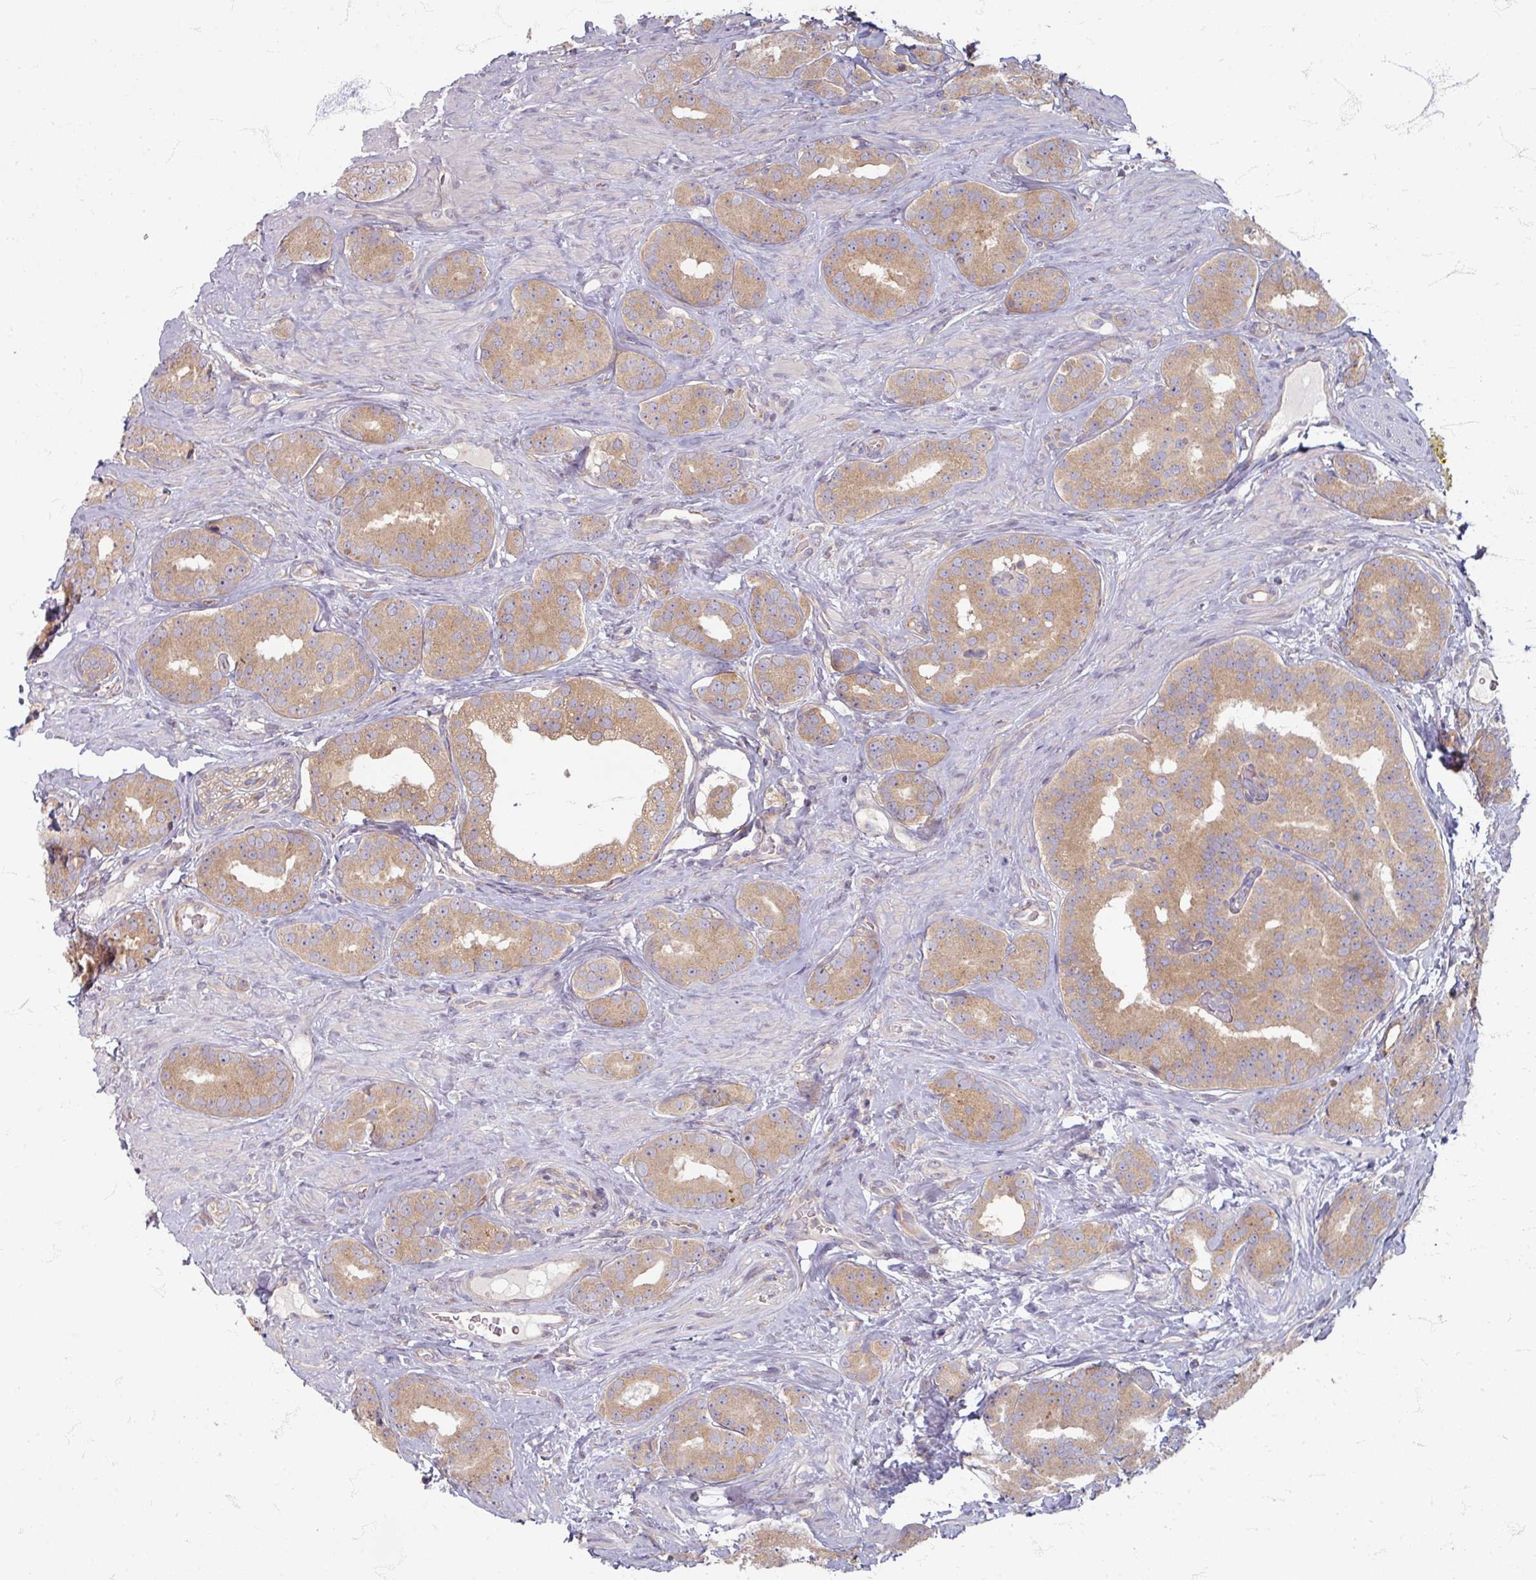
{"staining": {"intensity": "moderate", "quantity": ">75%", "location": "cytoplasmic/membranous"}, "tissue": "prostate cancer", "cell_type": "Tumor cells", "image_type": "cancer", "snomed": [{"axis": "morphology", "description": "Adenocarcinoma, High grade"}, {"axis": "topography", "description": "Prostate"}], "caption": "An image showing moderate cytoplasmic/membranous expression in approximately >75% of tumor cells in prostate cancer (high-grade adenocarcinoma), as visualized by brown immunohistochemical staining.", "gene": "STAM", "patient": {"sex": "male", "age": 63}}